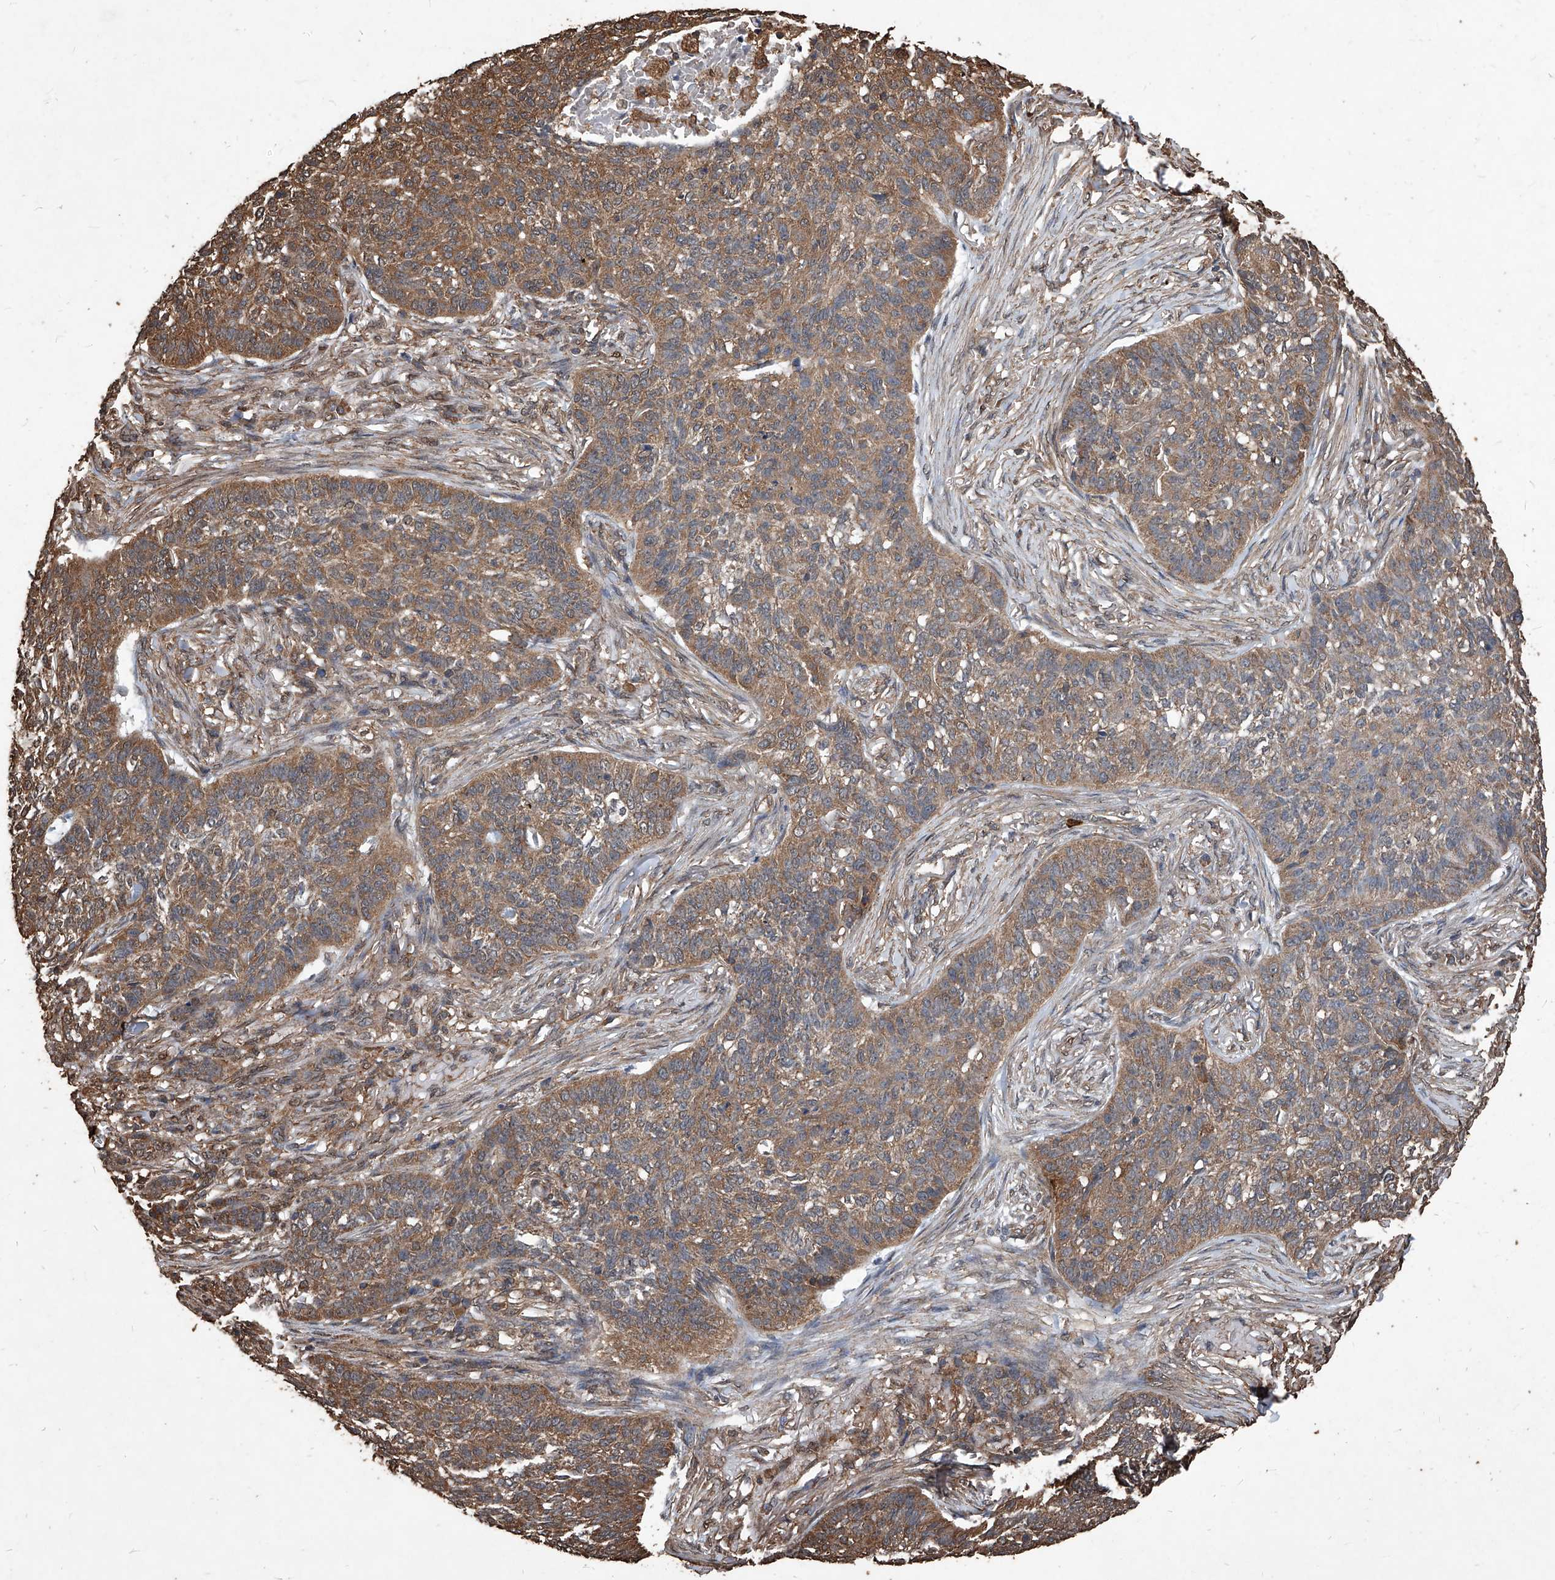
{"staining": {"intensity": "moderate", "quantity": ">75%", "location": "cytoplasmic/membranous"}, "tissue": "skin cancer", "cell_type": "Tumor cells", "image_type": "cancer", "snomed": [{"axis": "morphology", "description": "Basal cell carcinoma"}, {"axis": "topography", "description": "Skin"}], "caption": "About >75% of tumor cells in human skin cancer show moderate cytoplasmic/membranous protein staining as visualized by brown immunohistochemical staining.", "gene": "UCP2", "patient": {"sex": "male", "age": 85}}